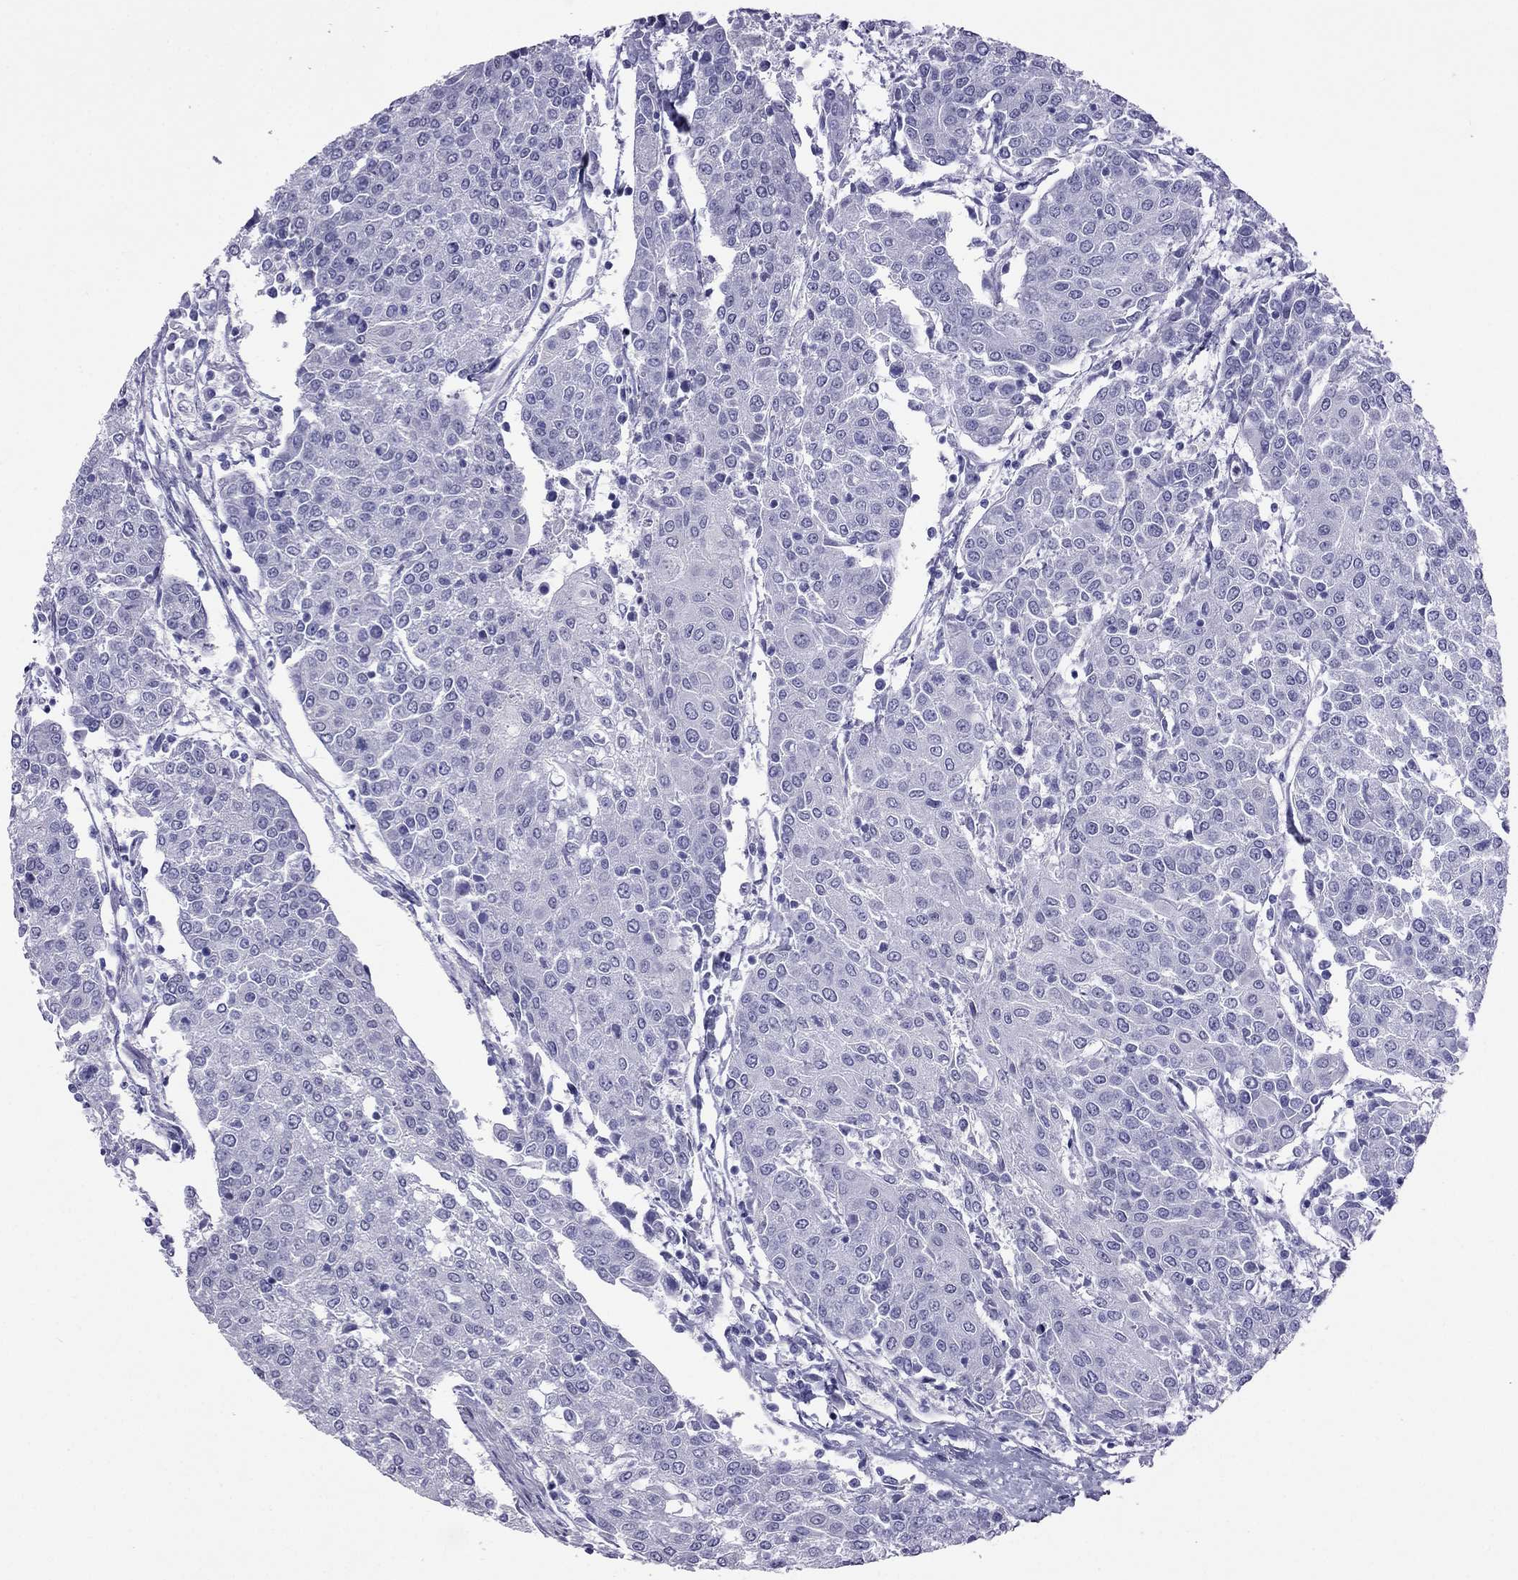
{"staining": {"intensity": "negative", "quantity": "none", "location": "none"}, "tissue": "urothelial cancer", "cell_type": "Tumor cells", "image_type": "cancer", "snomed": [{"axis": "morphology", "description": "Urothelial carcinoma, High grade"}, {"axis": "topography", "description": "Urinary bladder"}], "caption": "This image is of high-grade urothelial carcinoma stained with immunohistochemistry (IHC) to label a protein in brown with the nuclei are counter-stained blue. There is no staining in tumor cells.", "gene": "CROCC2", "patient": {"sex": "female", "age": 85}}